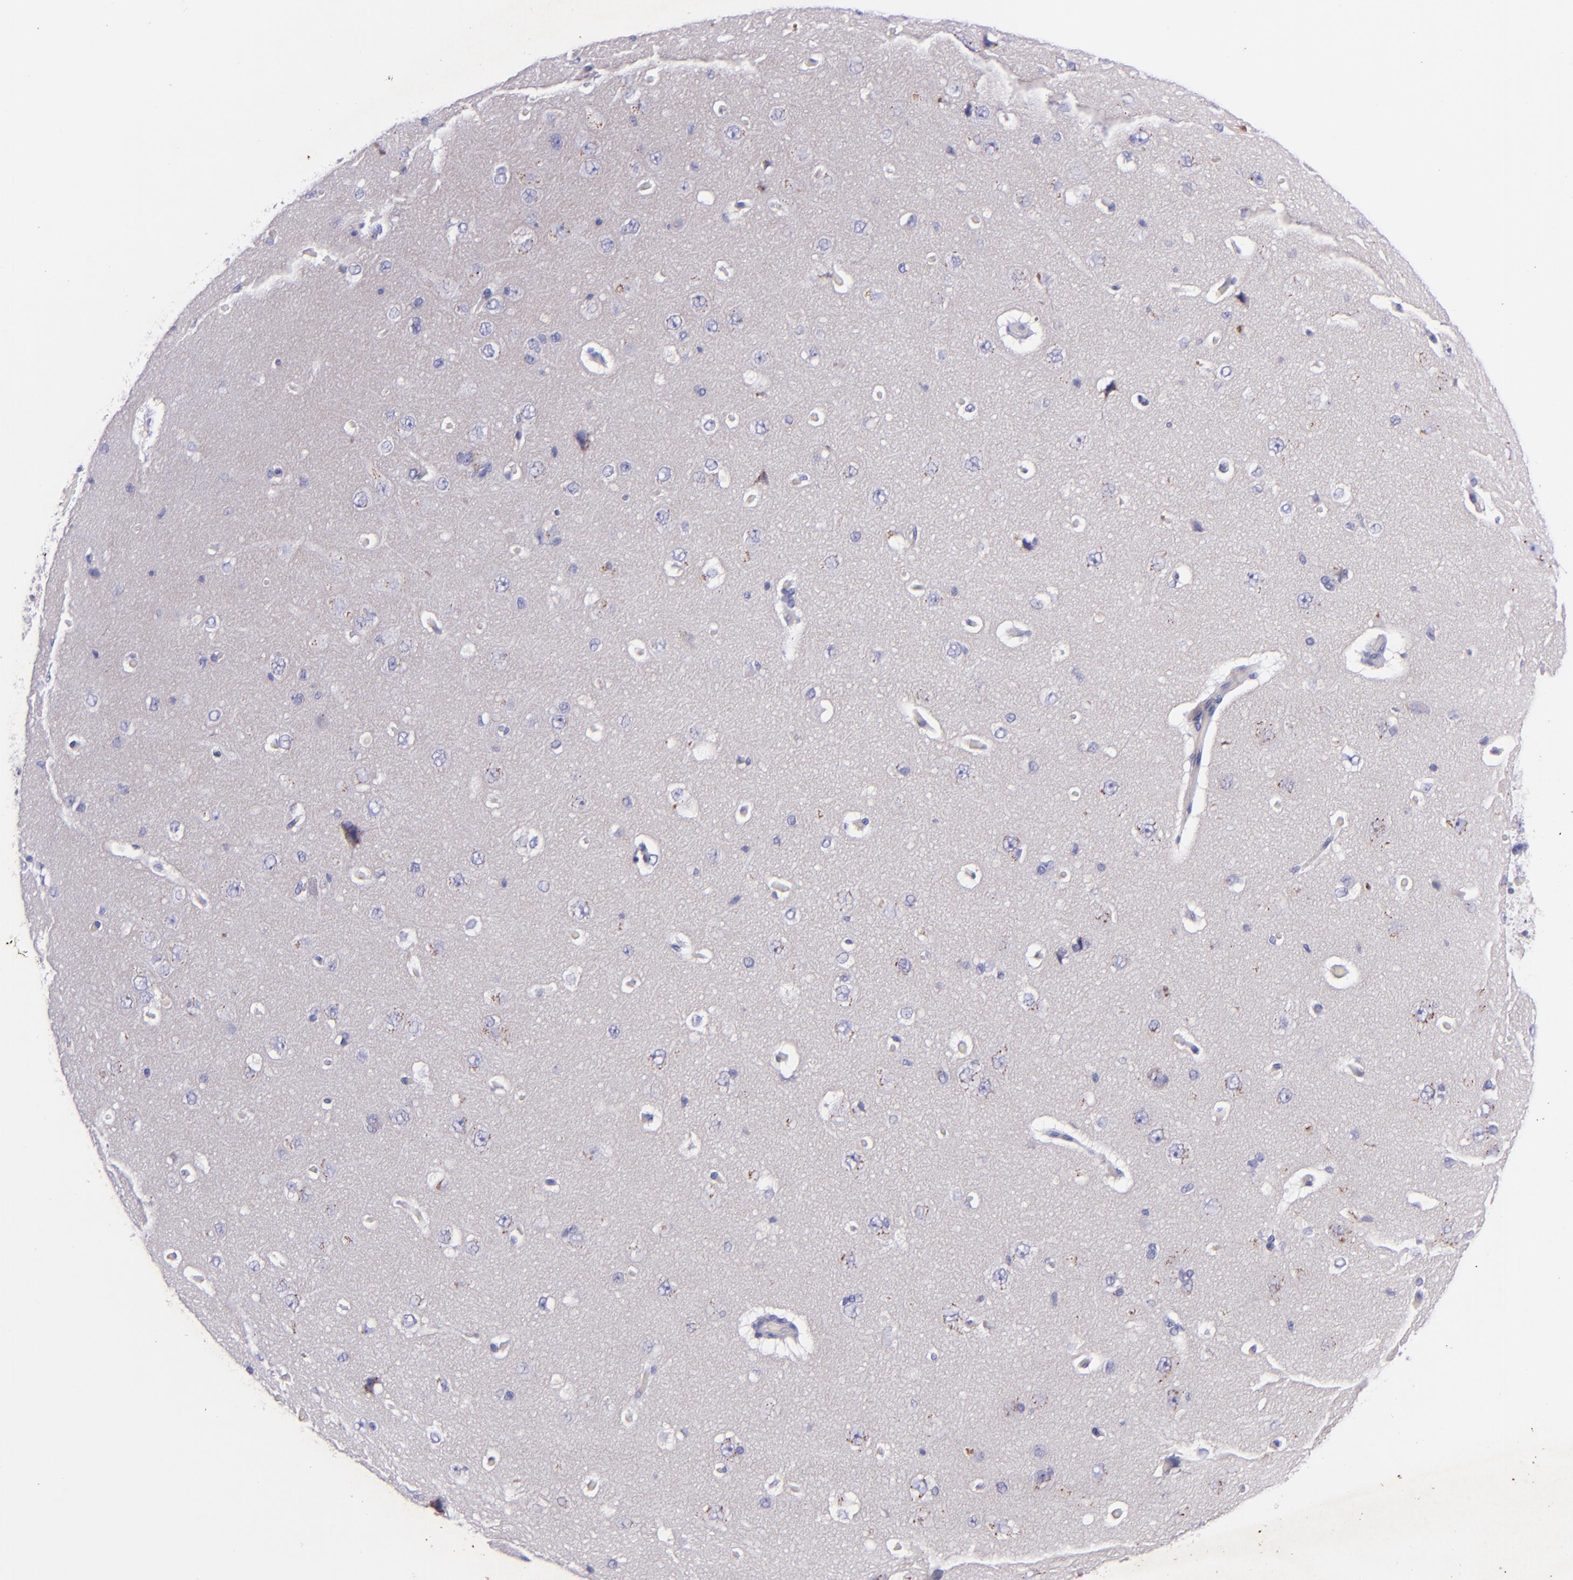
{"staining": {"intensity": "negative", "quantity": "none", "location": "none"}, "tissue": "cerebral cortex", "cell_type": "Endothelial cells", "image_type": "normal", "snomed": [{"axis": "morphology", "description": "Normal tissue, NOS"}, {"axis": "topography", "description": "Cerebral cortex"}], "caption": "Immunohistochemistry photomicrograph of unremarkable cerebral cortex: cerebral cortex stained with DAB reveals no significant protein expression in endothelial cells.", "gene": "RET", "patient": {"sex": "female", "age": 45}}